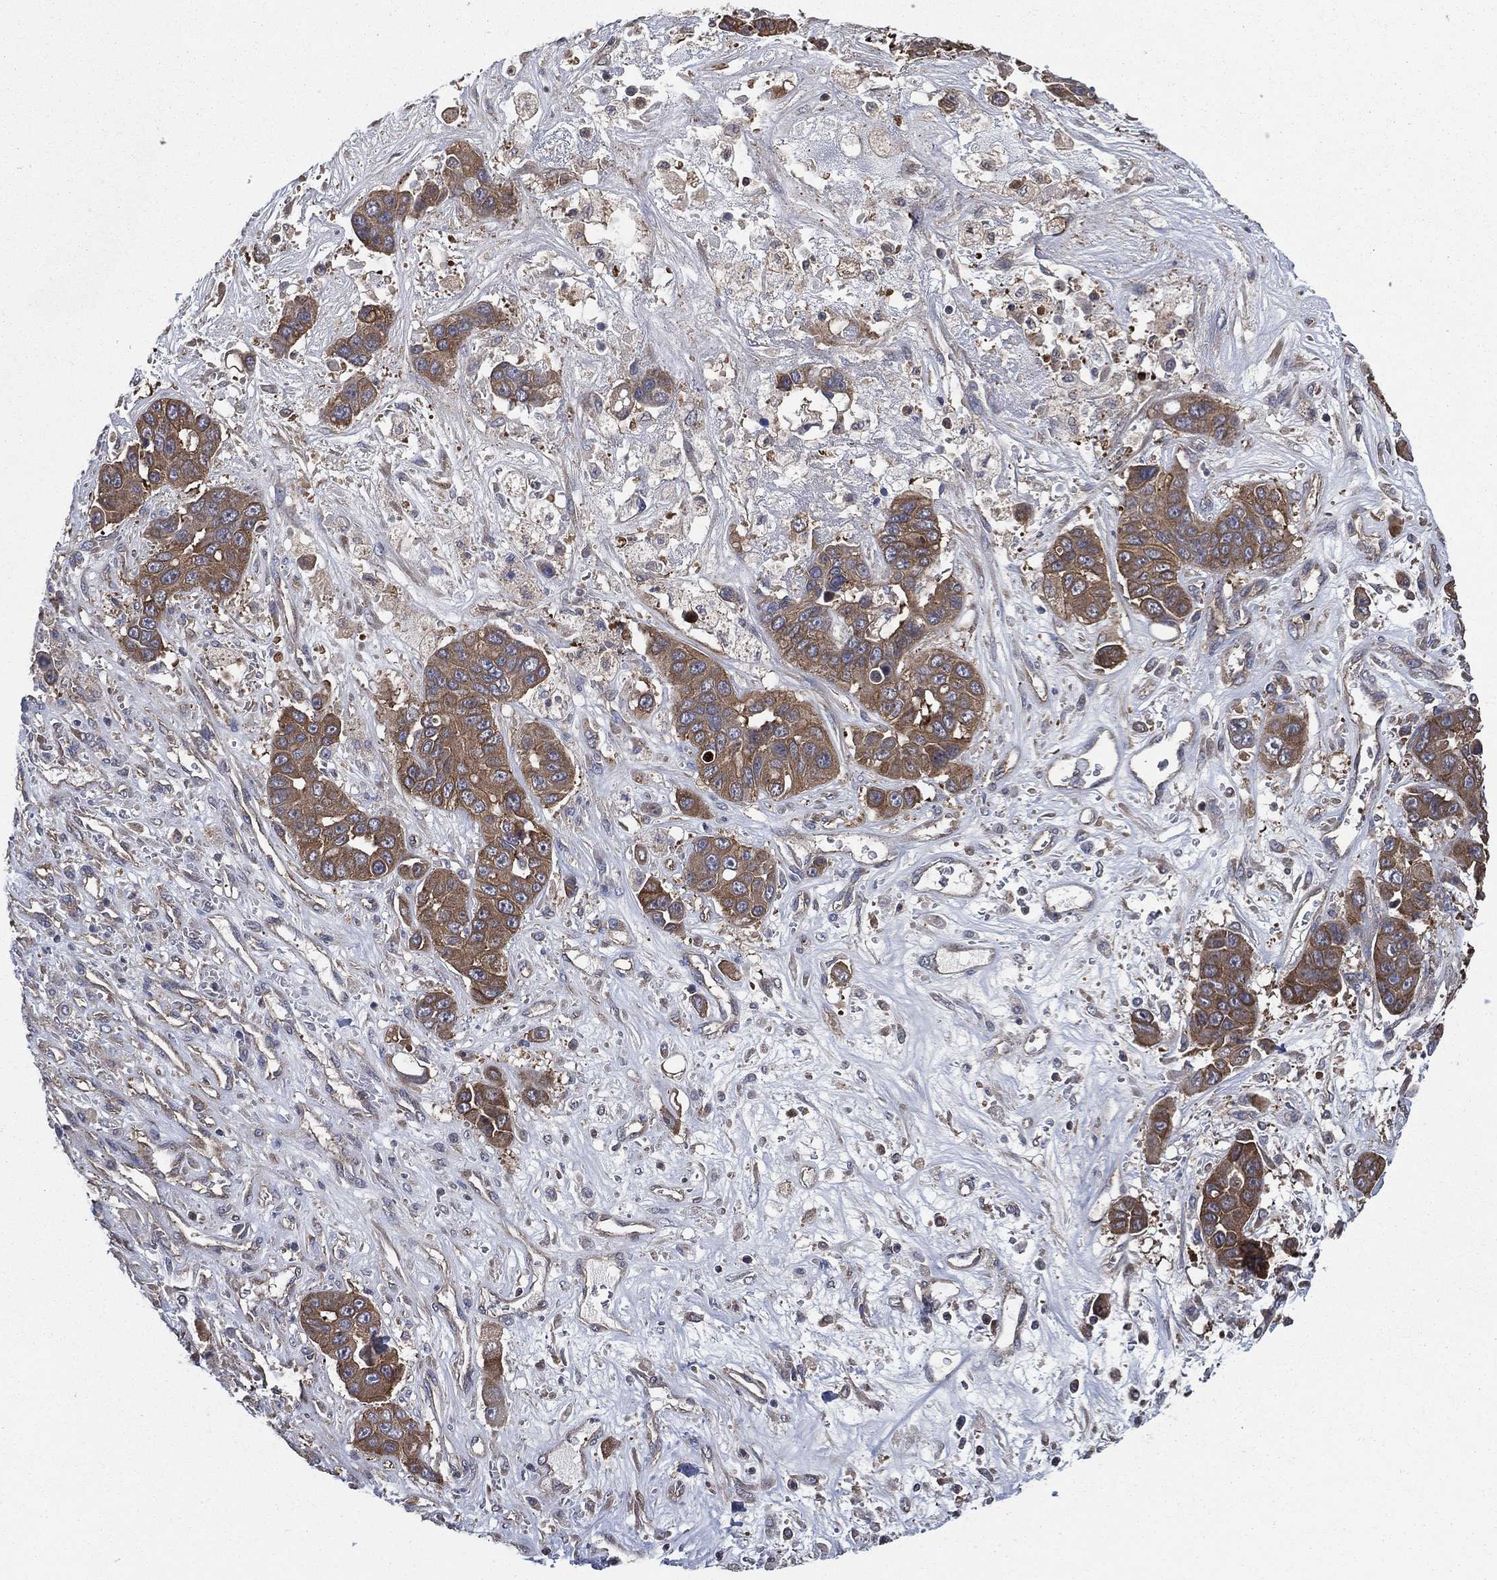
{"staining": {"intensity": "moderate", "quantity": ">75%", "location": "cytoplasmic/membranous"}, "tissue": "liver cancer", "cell_type": "Tumor cells", "image_type": "cancer", "snomed": [{"axis": "morphology", "description": "Cholangiocarcinoma"}, {"axis": "topography", "description": "Liver"}], "caption": "Protein staining shows moderate cytoplasmic/membranous positivity in about >75% of tumor cells in liver cholangiocarcinoma.", "gene": "SMPD3", "patient": {"sex": "female", "age": 52}}